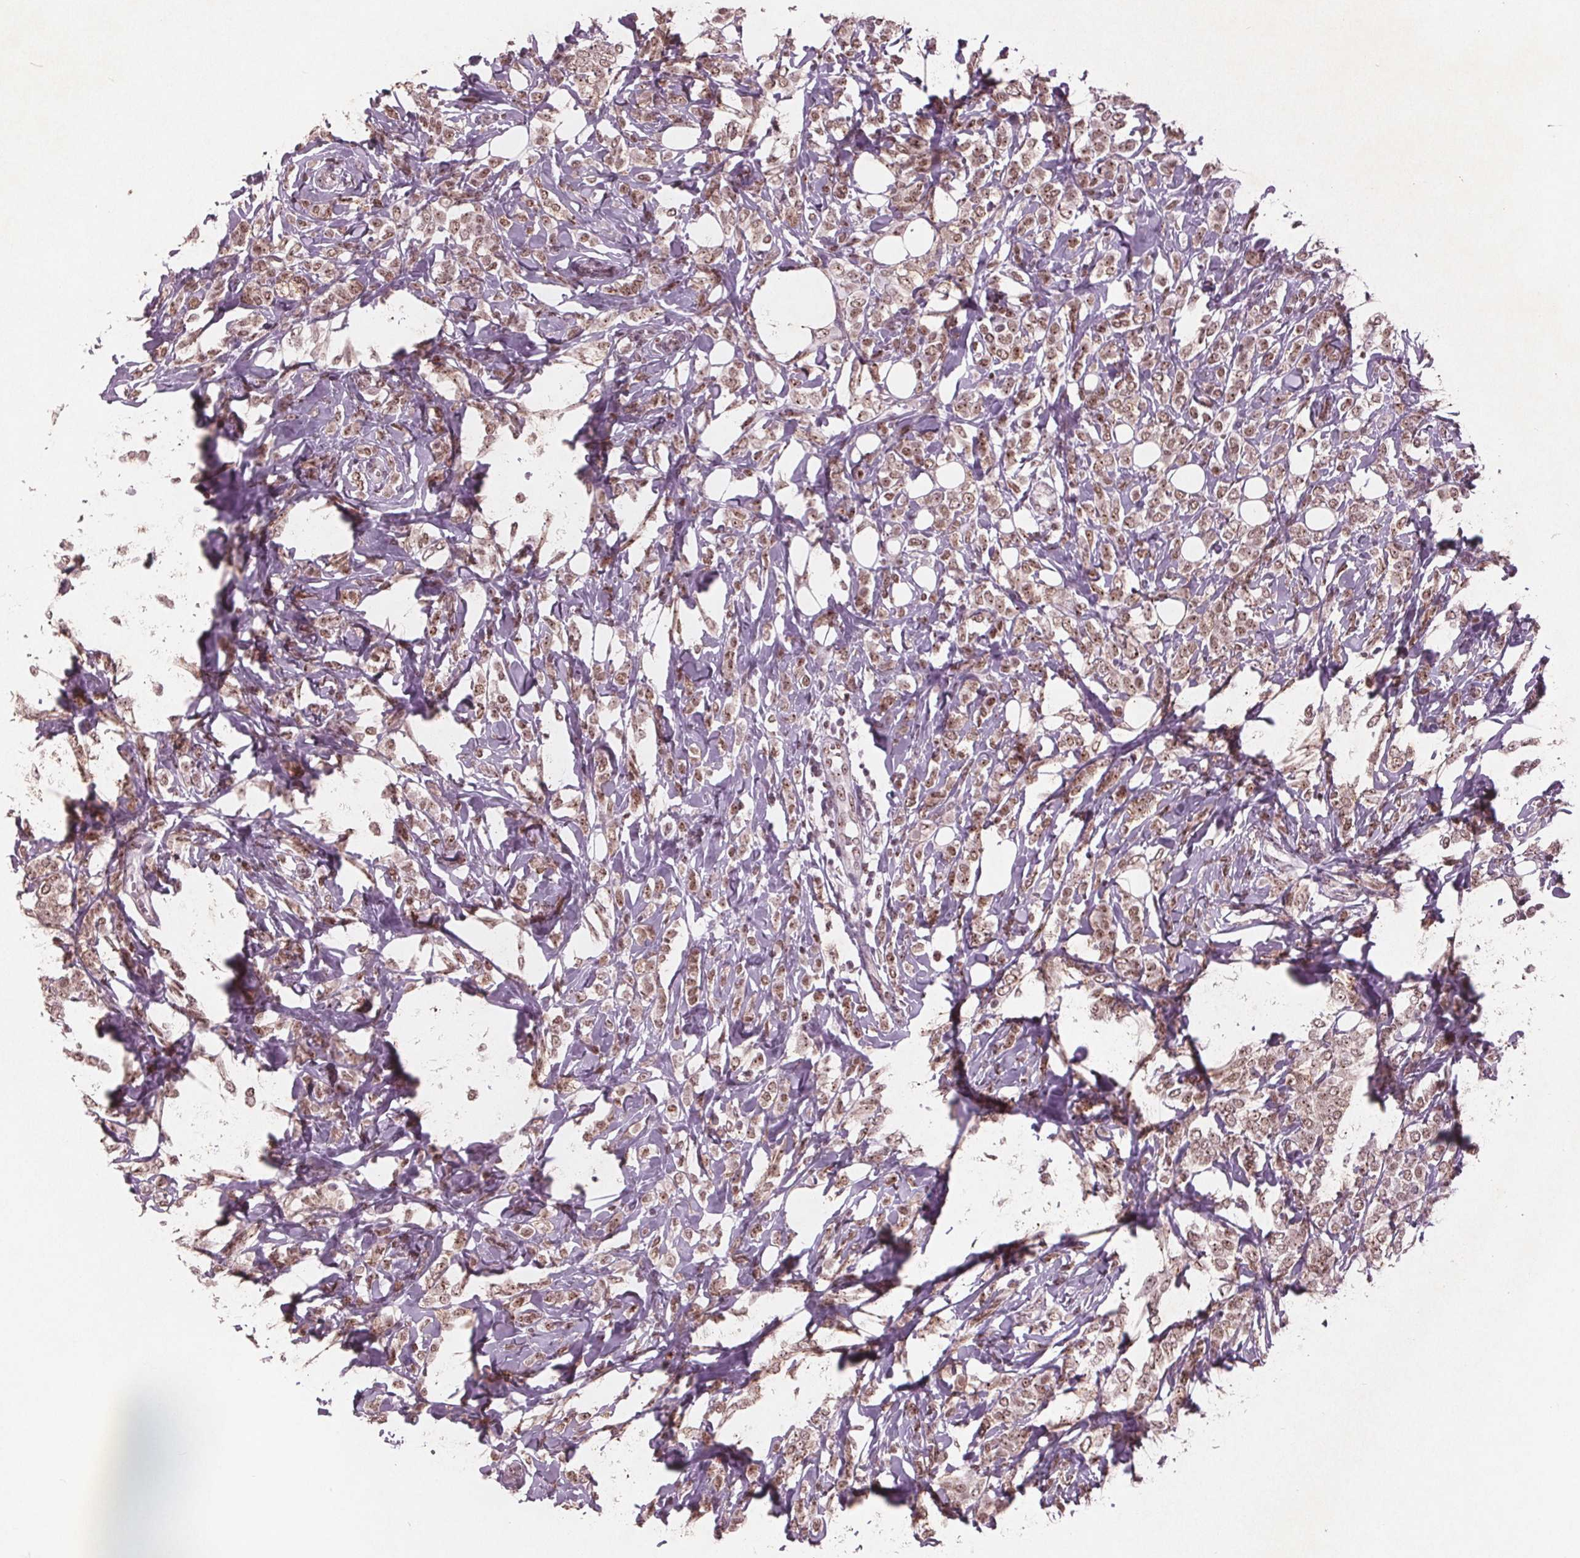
{"staining": {"intensity": "weak", "quantity": ">75%", "location": "nuclear"}, "tissue": "breast cancer", "cell_type": "Tumor cells", "image_type": "cancer", "snomed": [{"axis": "morphology", "description": "Lobular carcinoma"}, {"axis": "topography", "description": "Breast"}], "caption": "Immunohistochemistry (IHC) of lobular carcinoma (breast) demonstrates low levels of weak nuclear staining in approximately >75% of tumor cells.", "gene": "RPS6KA2", "patient": {"sex": "female", "age": 49}}